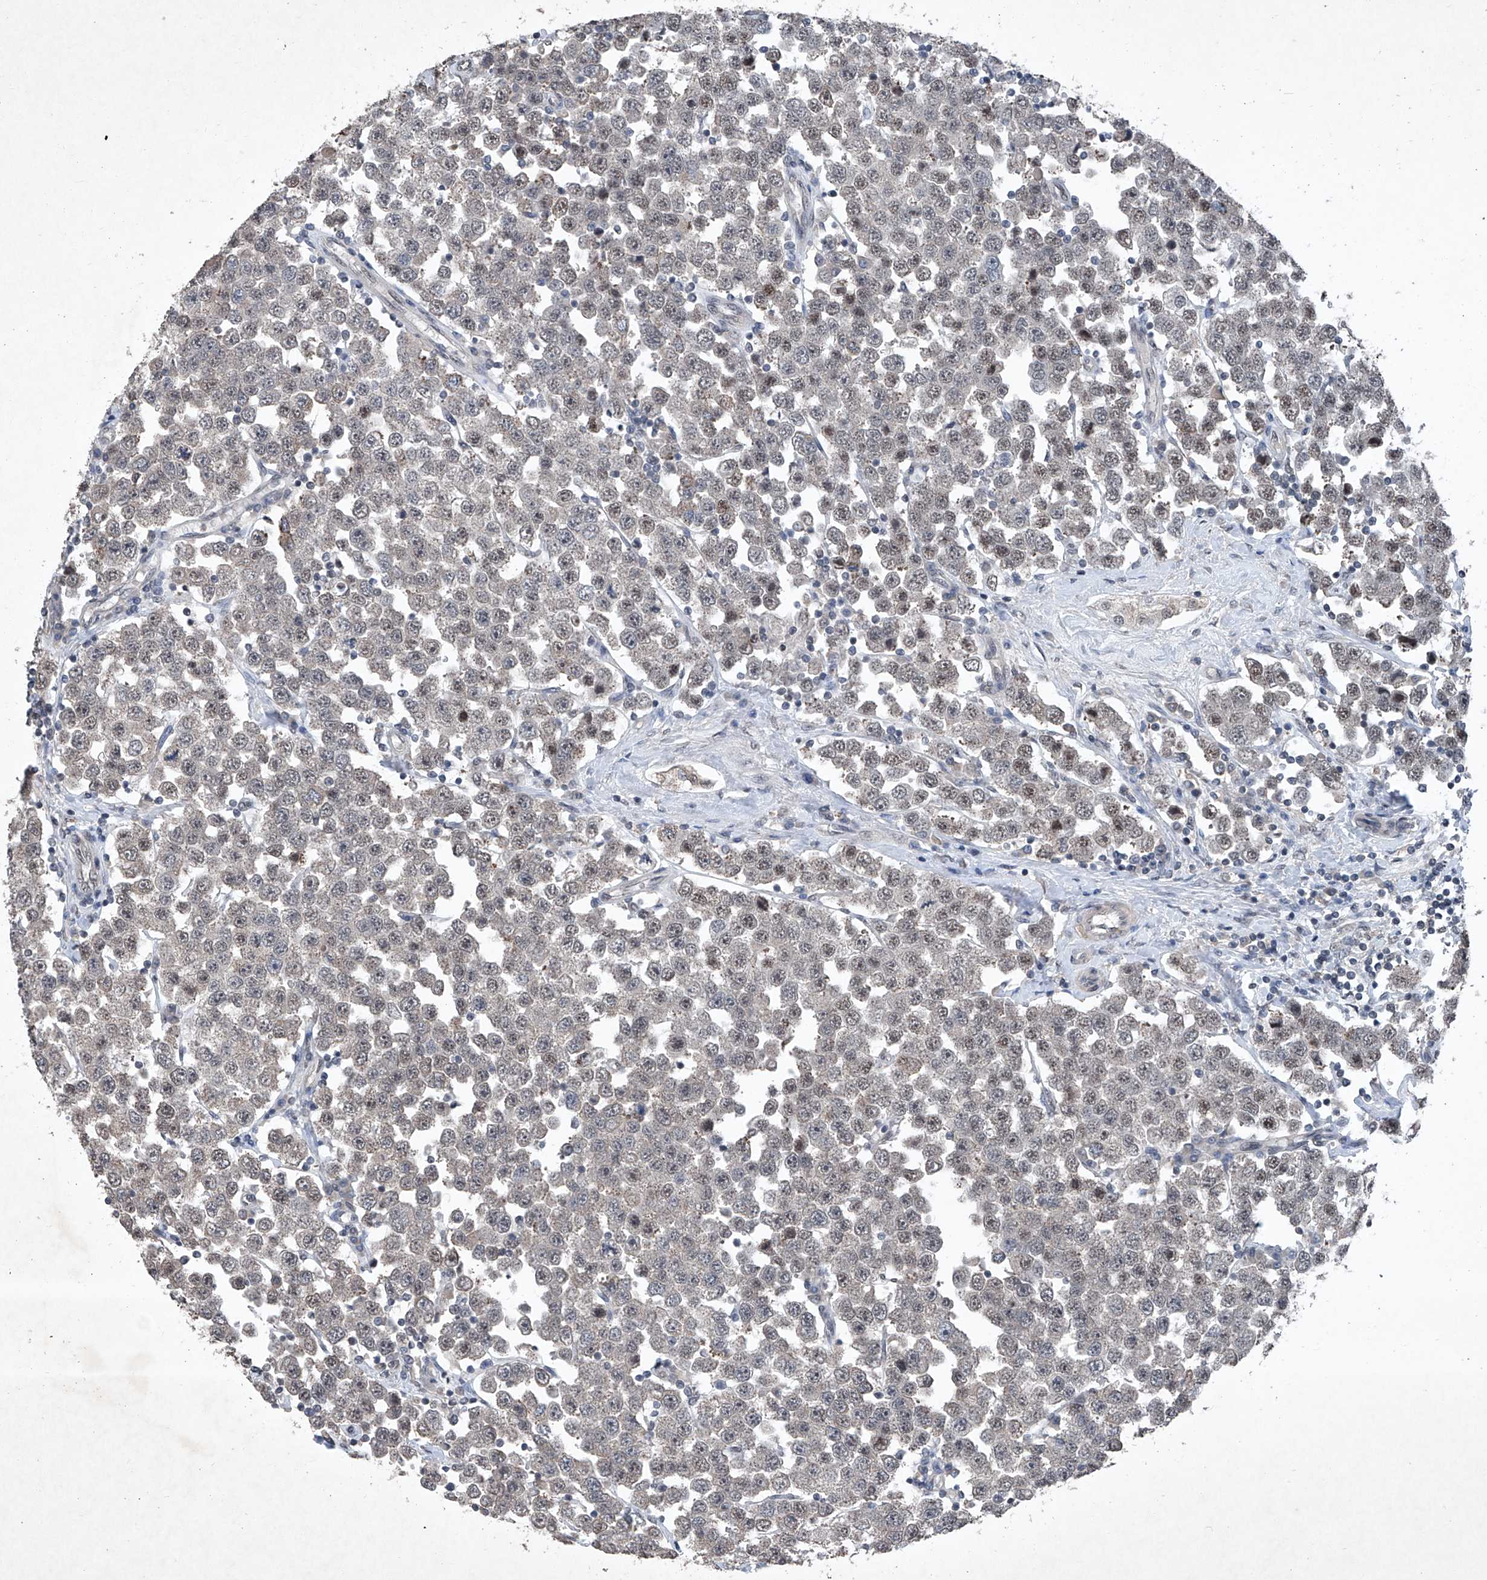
{"staining": {"intensity": "strong", "quantity": "25%-75%", "location": "nuclear"}, "tissue": "testis cancer", "cell_type": "Tumor cells", "image_type": "cancer", "snomed": [{"axis": "morphology", "description": "Seminoma, NOS"}, {"axis": "topography", "description": "Testis"}], "caption": "Immunohistochemistry micrograph of neoplastic tissue: human testis cancer (seminoma) stained using immunohistochemistry shows high levels of strong protein expression localized specifically in the nuclear of tumor cells, appearing as a nuclear brown color.", "gene": "DDX39B", "patient": {"sex": "male", "age": 28}}